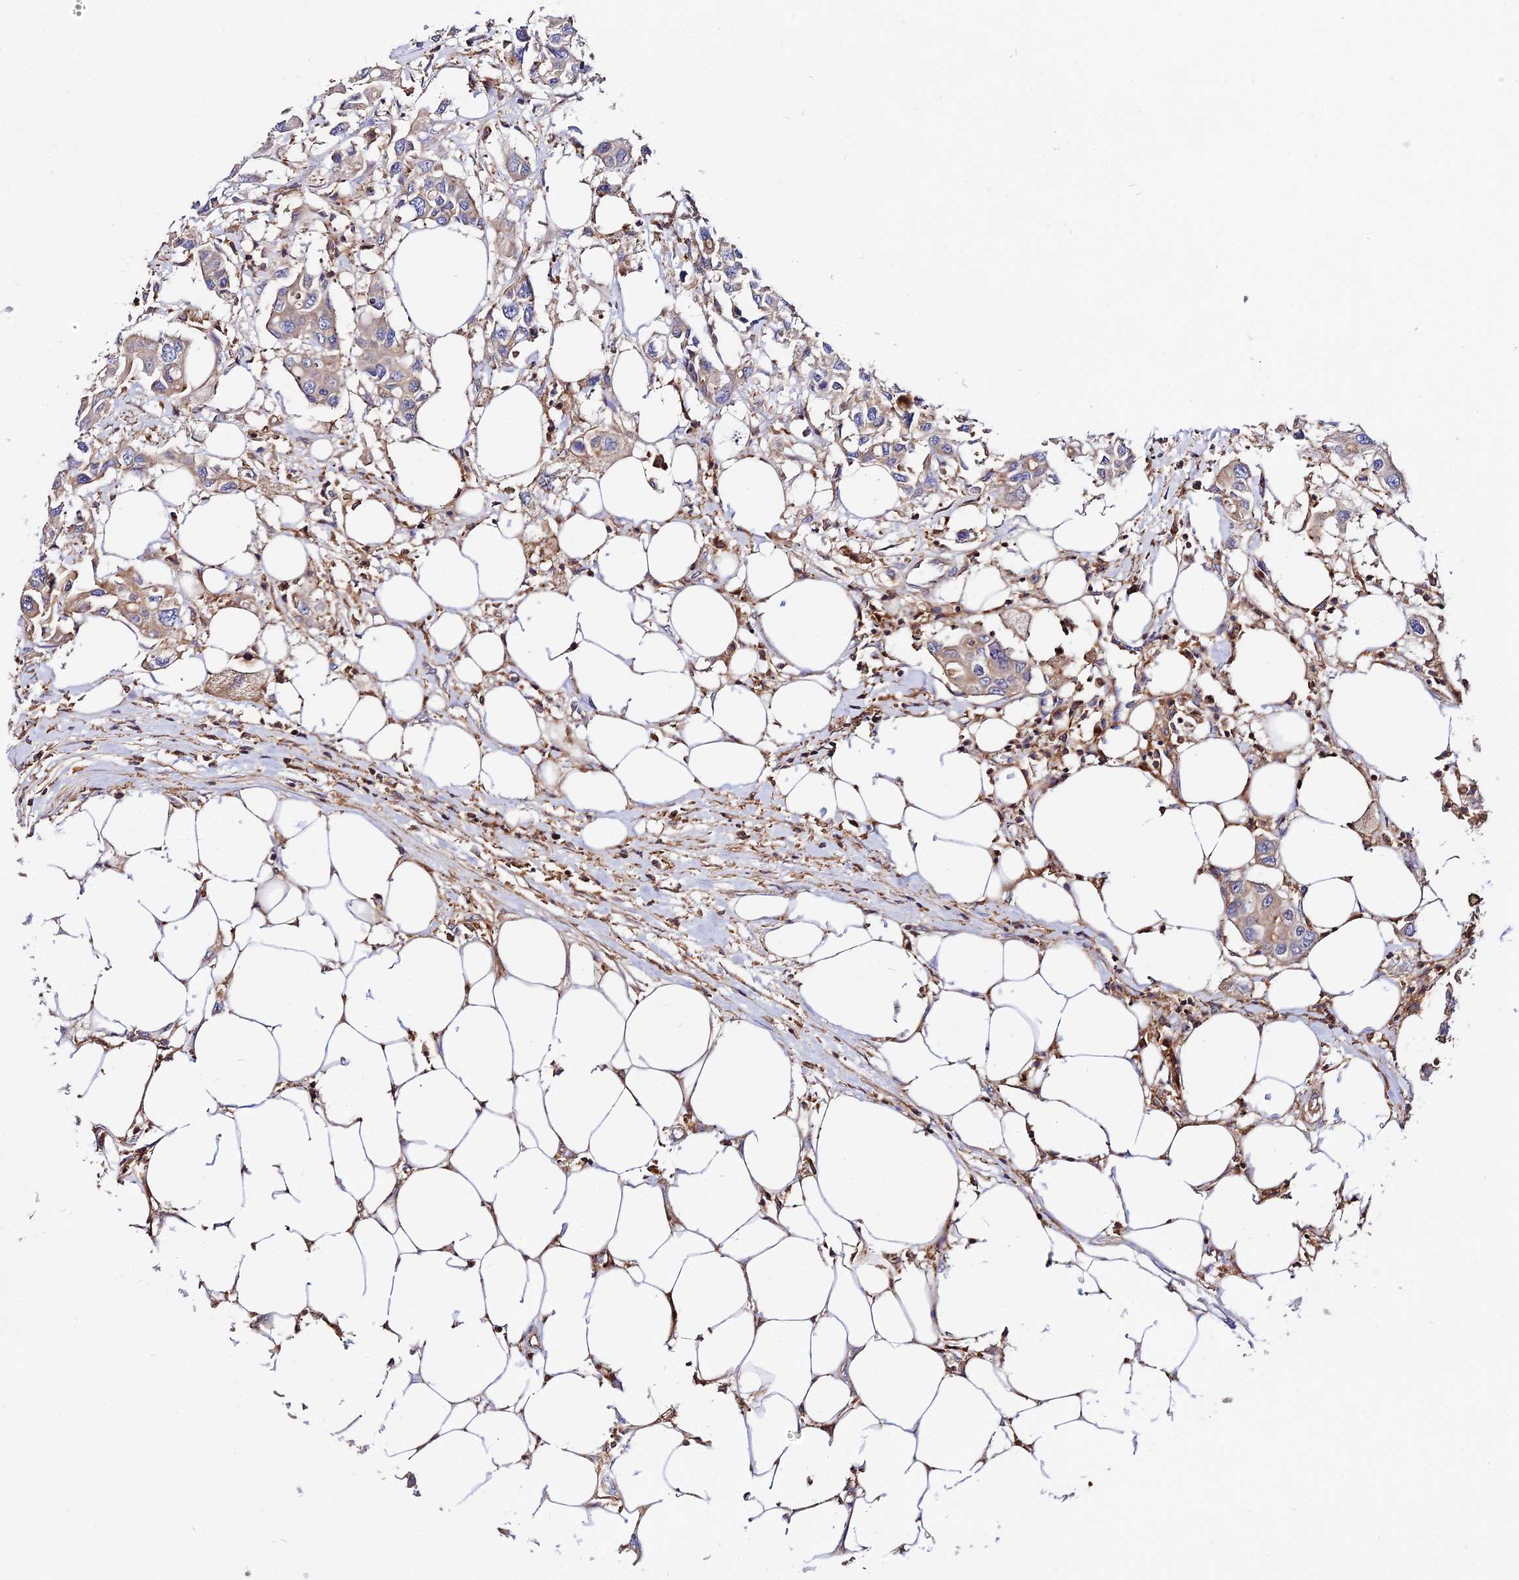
{"staining": {"intensity": "weak", "quantity": ">75%", "location": "cytoplasmic/membranous"}, "tissue": "colorectal cancer", "cell_type": "Tumor cells", "image_type": "cancer", "snomed": [{"axis": "morphology", "description": "Adenocarcinoma, NOS"}, {"axis": "topography", "description": "Colon"}], "caption": "Immunohistochemical staining of human colorectal cancer (adenocarcinoma) demonstrates low levels of weak cytoplasmic/membranous protein staining in about >75% of tumor cells. Nuclei are stained in blue.", "gene": "PYM1", "patient": {"sex": "male", "age": 77}}